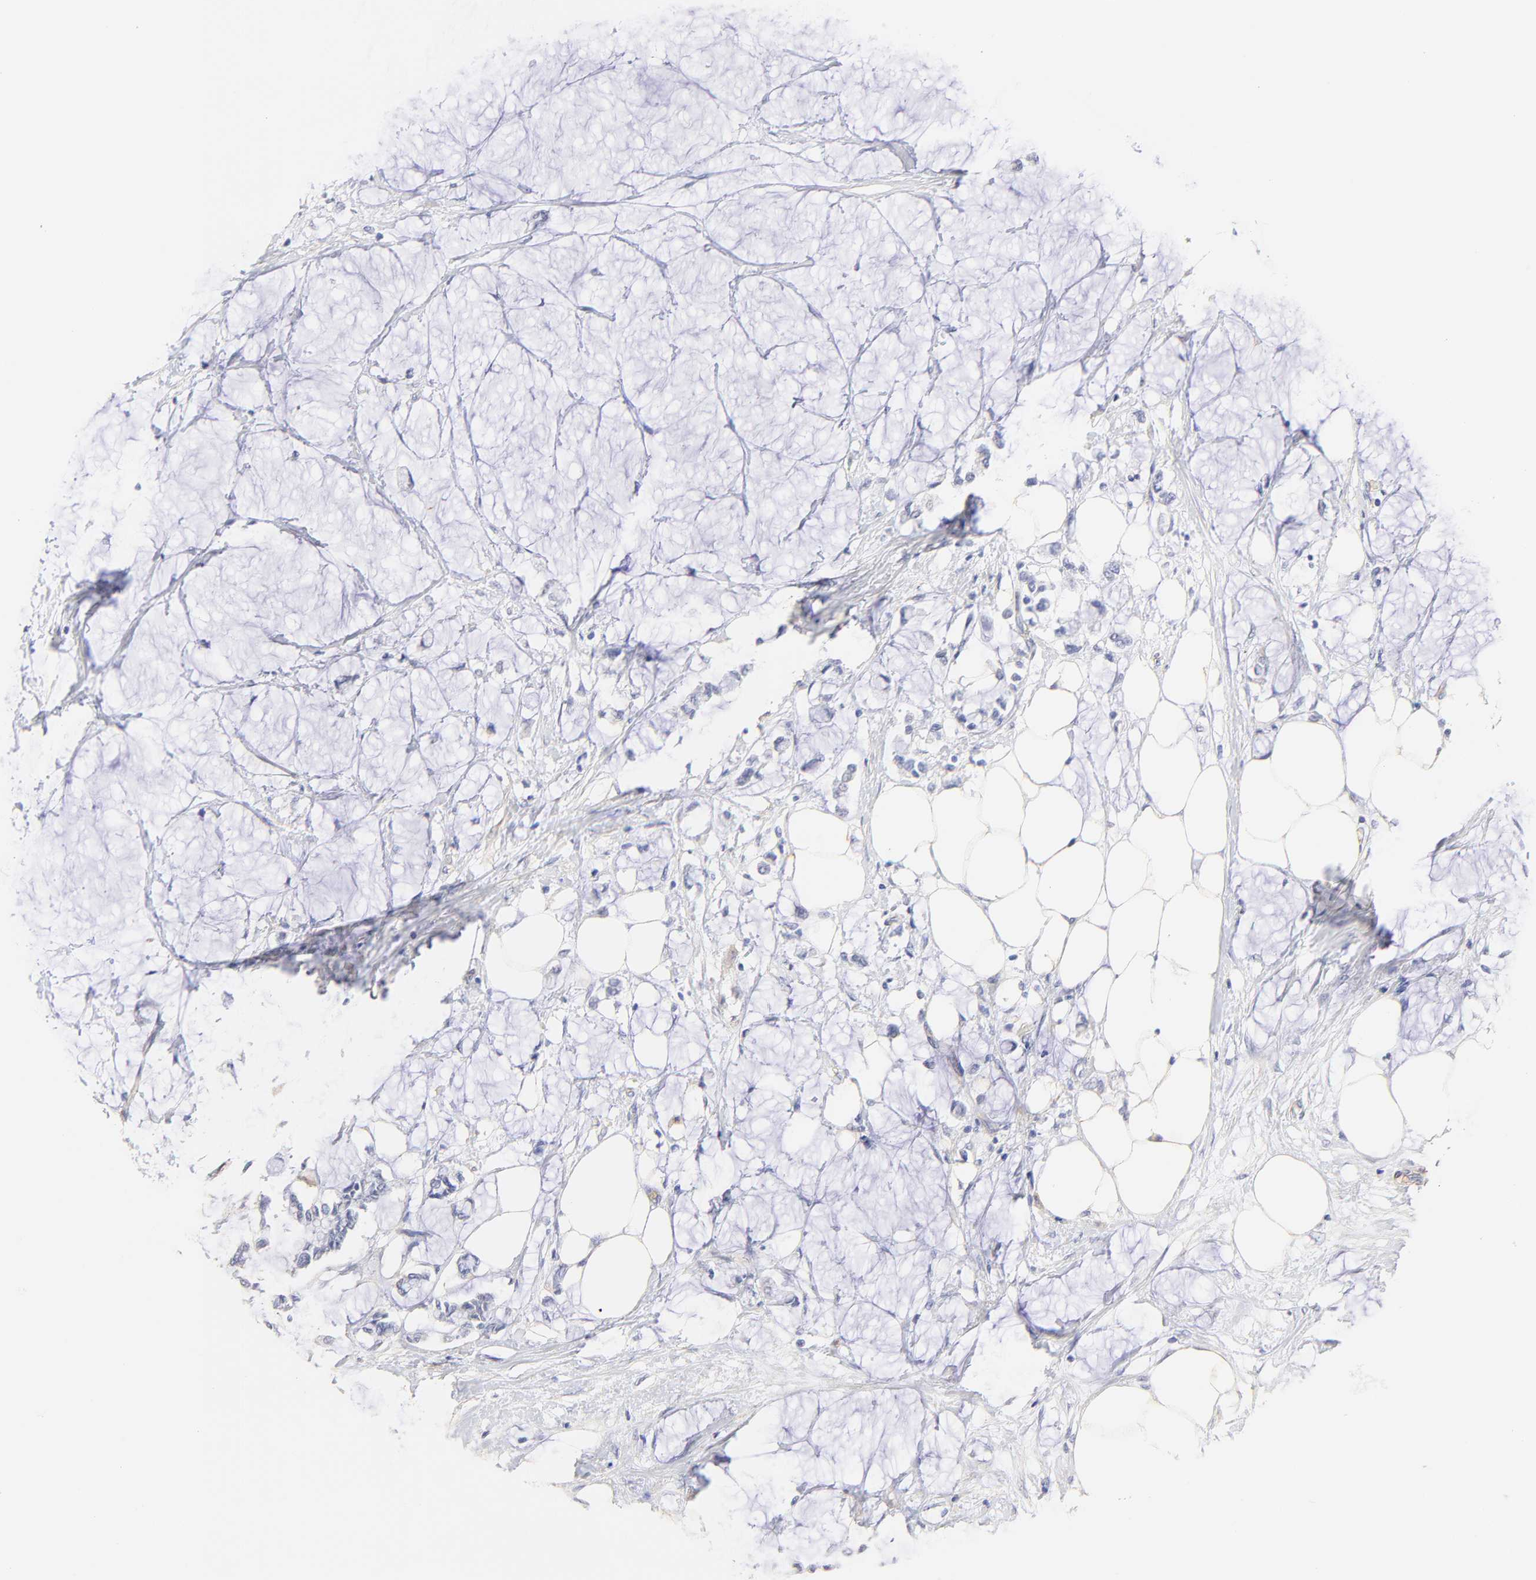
{"staining": {"intensity": "negative", "quantity": "none", "location": "none"}, "tissue": "colorectal cancer", "cell_type": "Tumor cells", "image_type": "cancer", "snomed": [{"axis": "morphology", "description": "Normal tissue, NOS"}, {"axis": "morphology", "description": "Adenocarcinoma, NOS"}, {"axis": "topography", "description": "Colon"}, {"axis": "topography", "description": "Peripheral nerve tissue"}], "caption": "This is an IHC image of human colorectal cancer. There is no positivity in tumor cells.", "gene": "ACTRT1", "patient": {"sex": "male", "age": 14}}